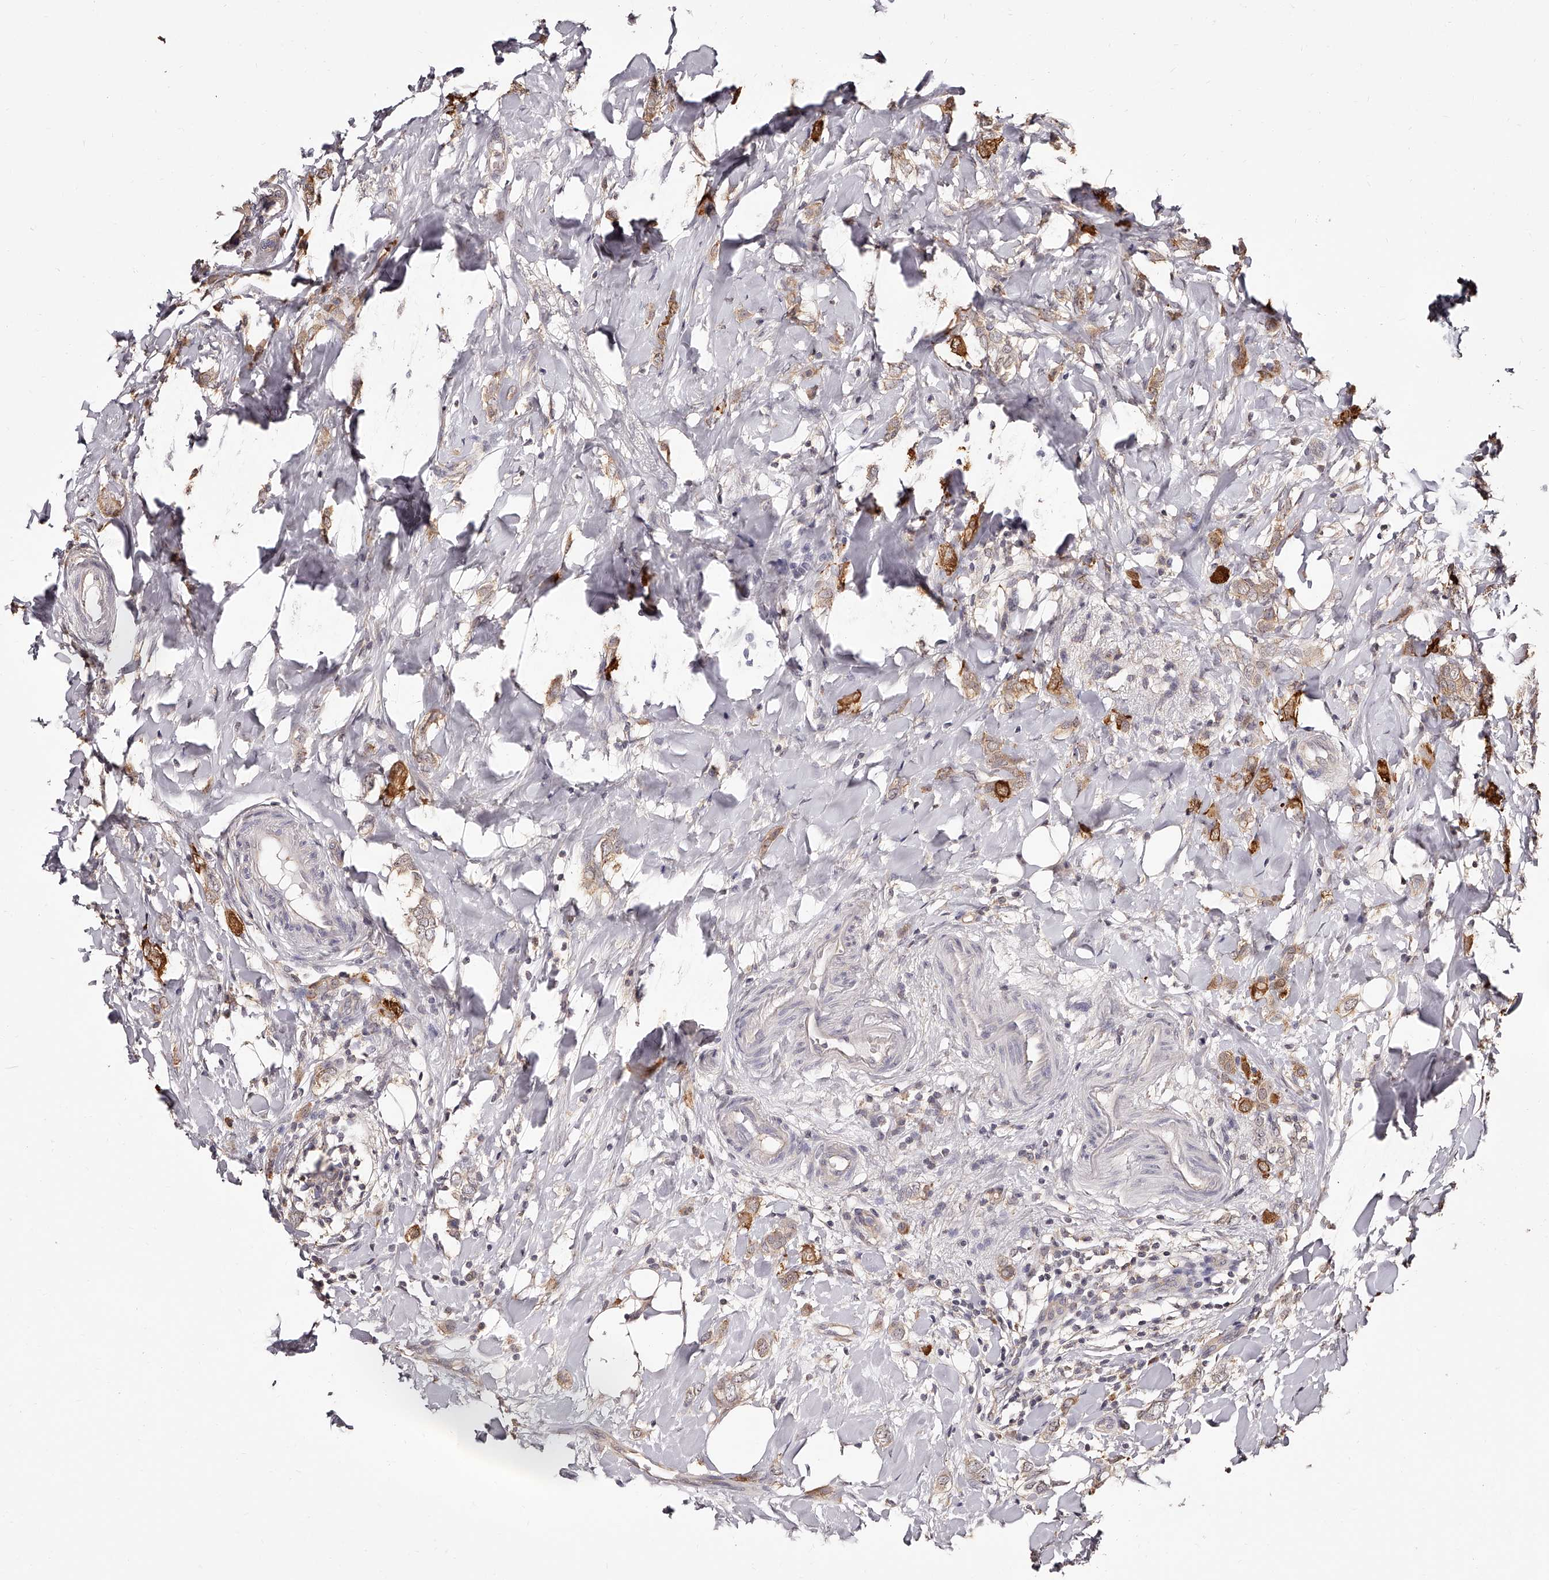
{"staining": {"intensity": "strong", "quantity": "25%-75%", "location": "cytoplasmic/membranous"}, "tissue": "breast cancer", "cell_type": "Tumor cells", "image_type": "cancer", "snomed": [{"axis": "morphology", "description": "Normal tissue, NOS"}, {"axis": "morphology", "description": "Lobular carcinoma"}, {"axis": "topography", "description": "Breast"}], "caption": "IHC of breast lobular carcinoma reveals high levels of strong cytoplasmic/membranous staining in approximately 25%-75% of tumor cells.", "gene": "ZNF582", "patient": {"sex": "female", "age": 47}}